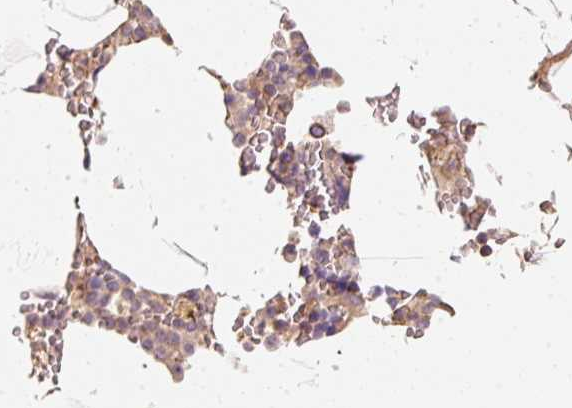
{"staining": {"intensity": "negative", "quantity": "none", "location": "none"}, "tissue": "bone marrow", "cell_type": "Hematopoietic cells", "image_type": "normal", "snomed": [{"axis": "morphology", "description": "Normal tissue, NOS"}, {"axis": "topography", "description": "Bone marrow"}], "caption": "A high-resolution micrograph shows immunohistochemistry staining of unremarkable bone marrow, which shows no significant staining in hematopoietic cells.", "gene": "CEP95", "patient": {"sex": "male", "age": 70}}